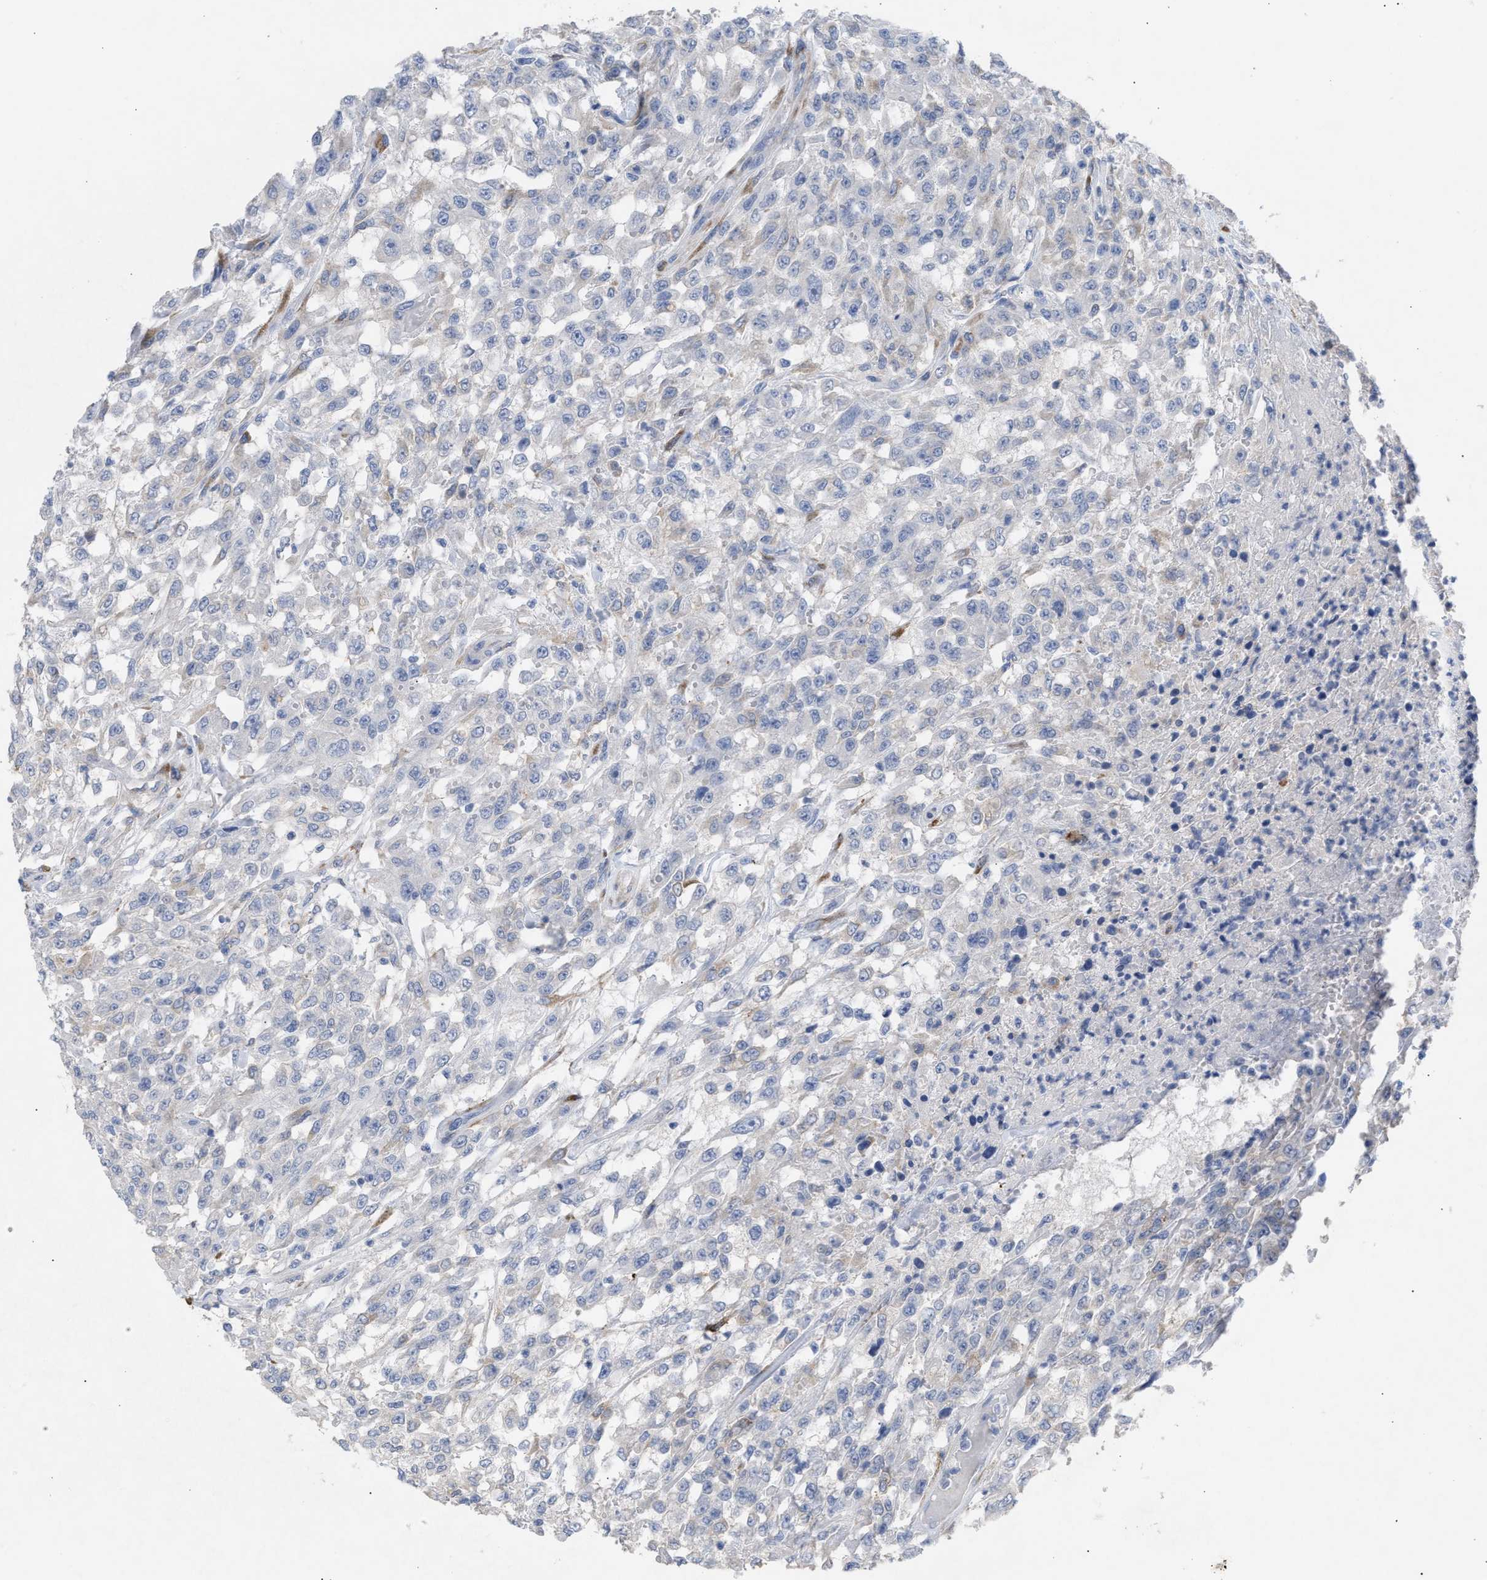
{"staining": {"intensity": "negative", "quantity": "none", "location": "none"}, "tissue": "urothelial cancer", "cell_type": "Tumor cells", "image_type": "cancer", "snomed": [{"axis": "morphology", "description": "Urothelial carcinoma, High grade"}, {"axis": "topography", "description": "Urinary bladder"}], "caption": "There is no significant staining in tumor cells of urothelial cancer.", "gene": "SELENOM", "patient": {"sex": "male", "age": 46}}